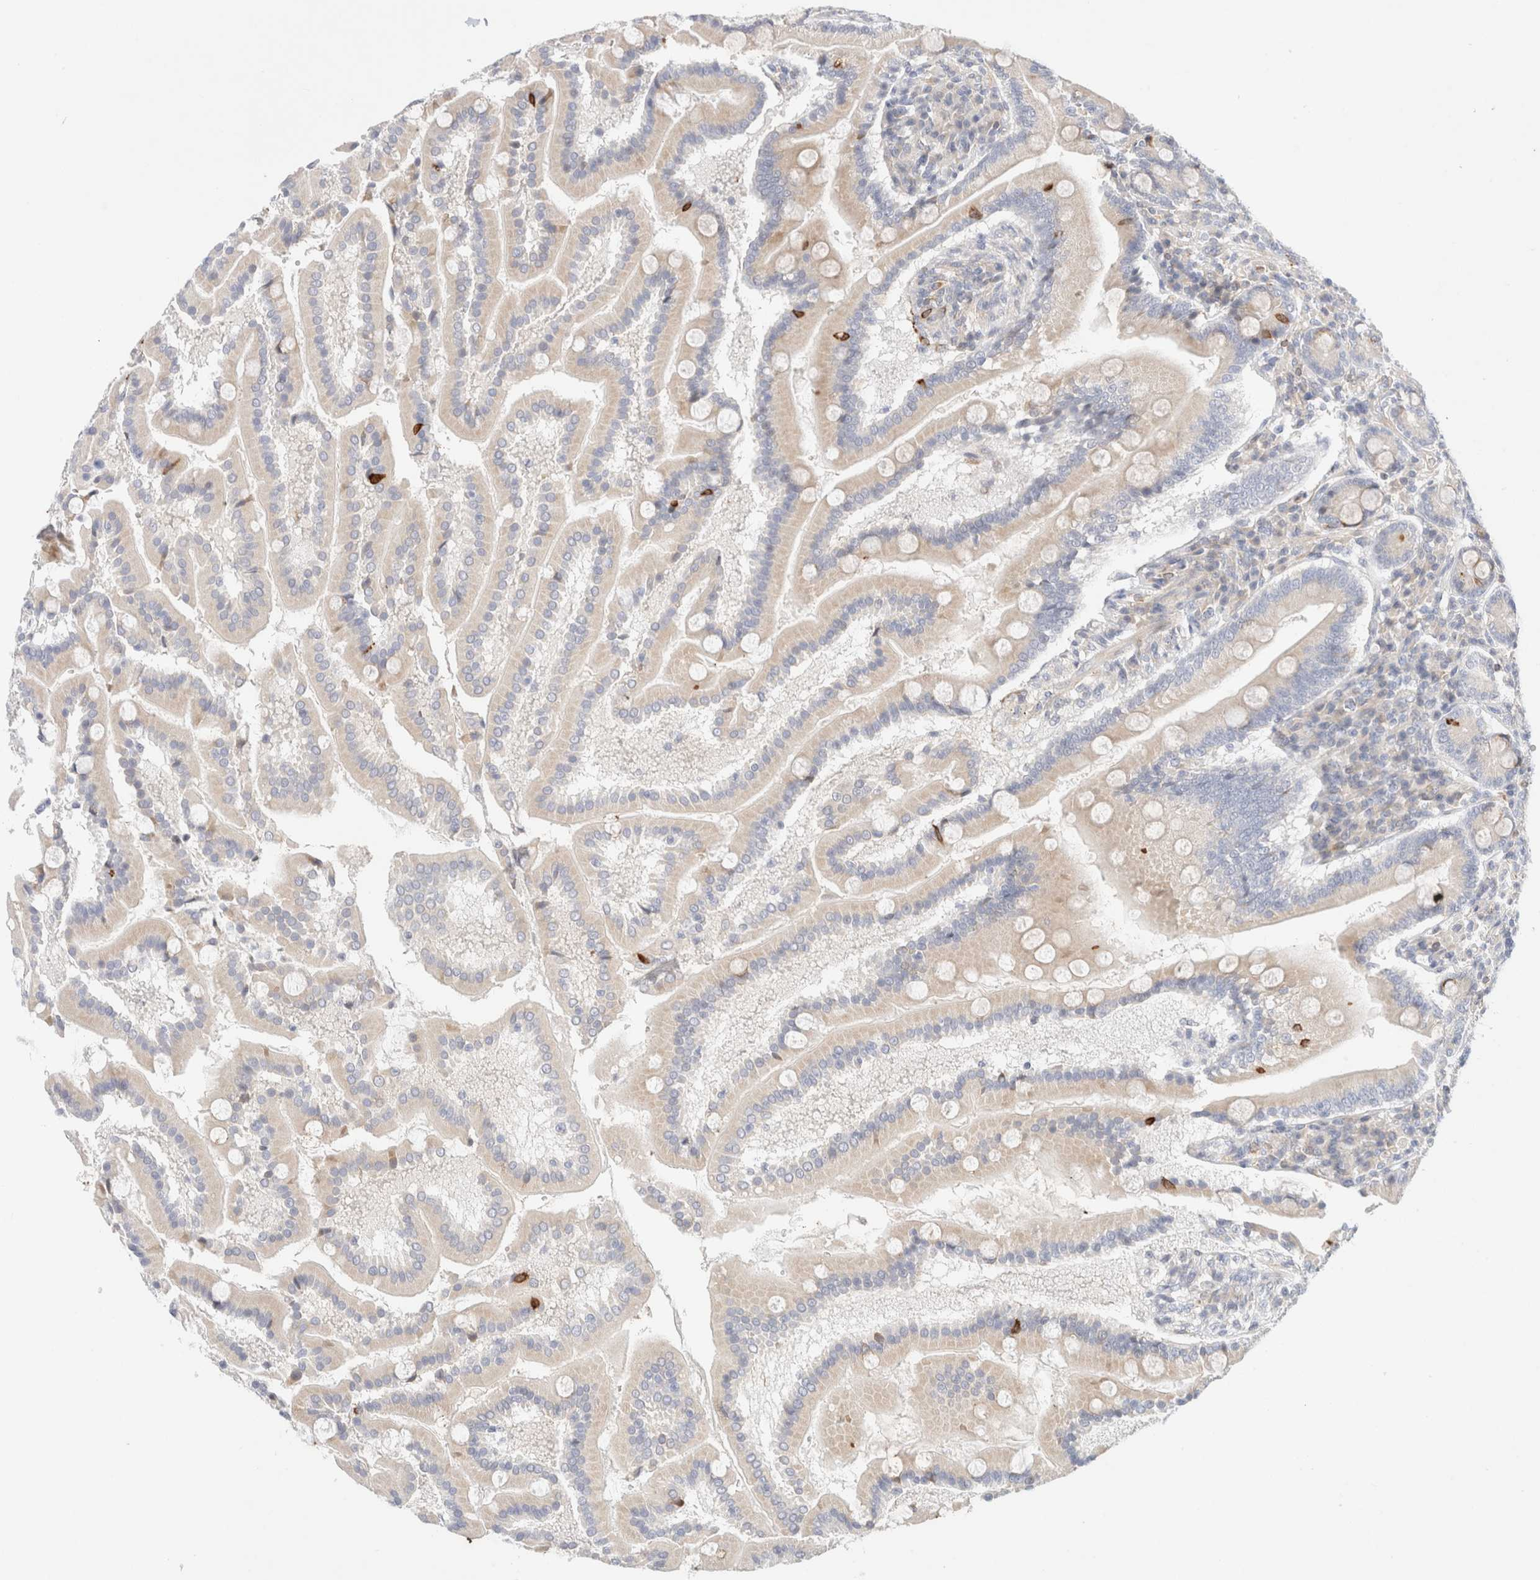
{"staining": {"intensity": "strong", "quantity": "<25%", "location": "cytoplasmic/membranous"}, "tissue": "duodenum", "cell_type": "Glandular cells", "image_type": "normal", "snomed": [{"axis": "morphology", "description": "Normal tissue, NOS"}, {"axis": "topography", "description": "Duodenum"}], "caption": "A brown stain shows strong cytoplasmic/membranous expression of a protein in glandular cells of benign duodenum. The protein is stained brown, and the nuclei are stained in blue (DAB (3,3'-diaminobenzidine) IHC with brightfield microscopy, high magnification).", "gene": "SLC25A48", "patient": {"sex": "male", "age": 50}}